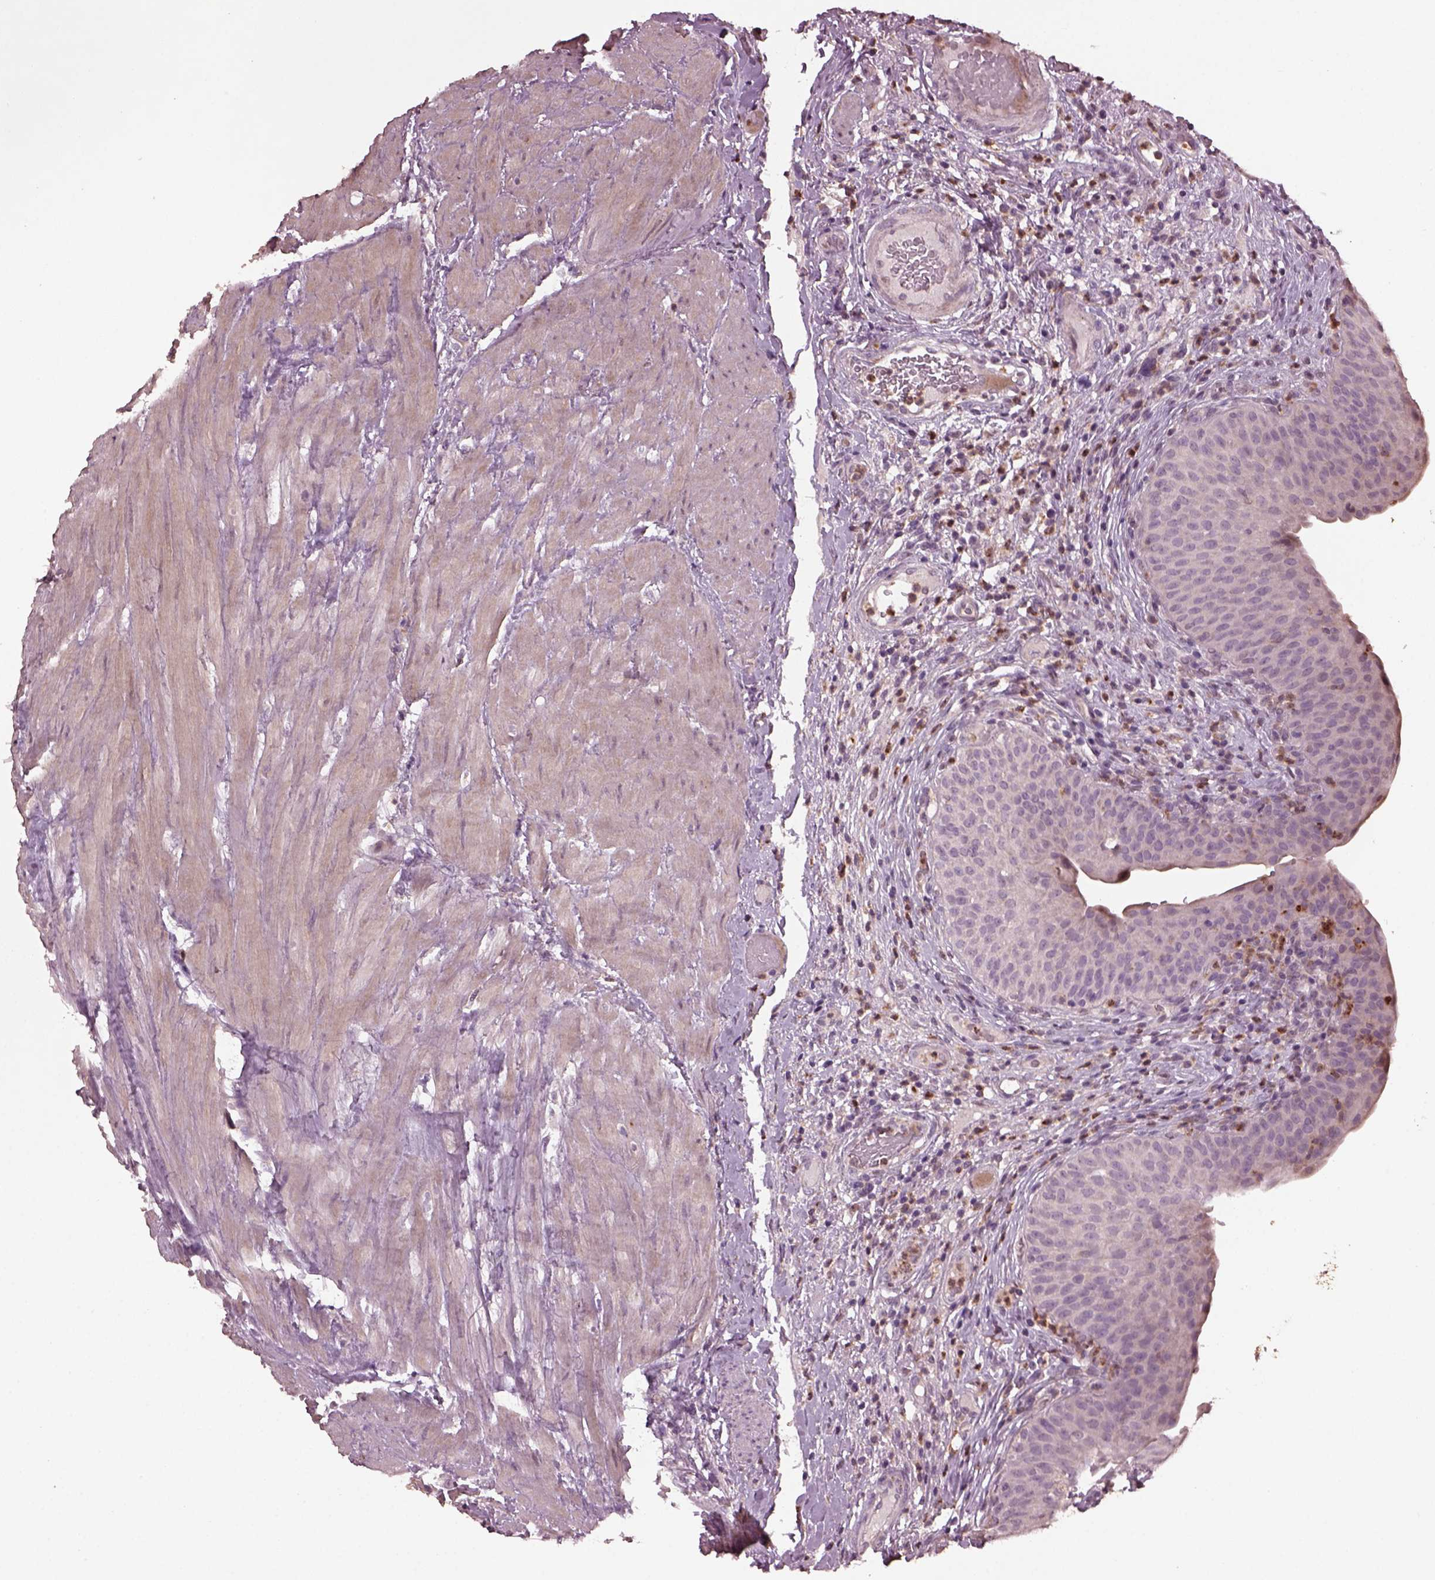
{"staining": {"intensity": "weak", "quantity": "<25%", "location": "cytoplasmic/membranous"}, "tissue": "urinary bladder", "cell_type": "Urothelial cells", "image_type": "normal", "snomed": [{"axis": "morphology", "description": "Normal tissue, NOS"}, {"axis": "topography", "description": "Urinary bladder"}], "caption": "Urothelial cells are negative for protein expression in benign human urinary bladder. (Stains: DAB immunohistochemistry with hematoxylin counter stain, Microscopy: brightfield microscopy at high magnification).", "gene": "RUFY3", "patient": {"sex": "male", "age": 66}}